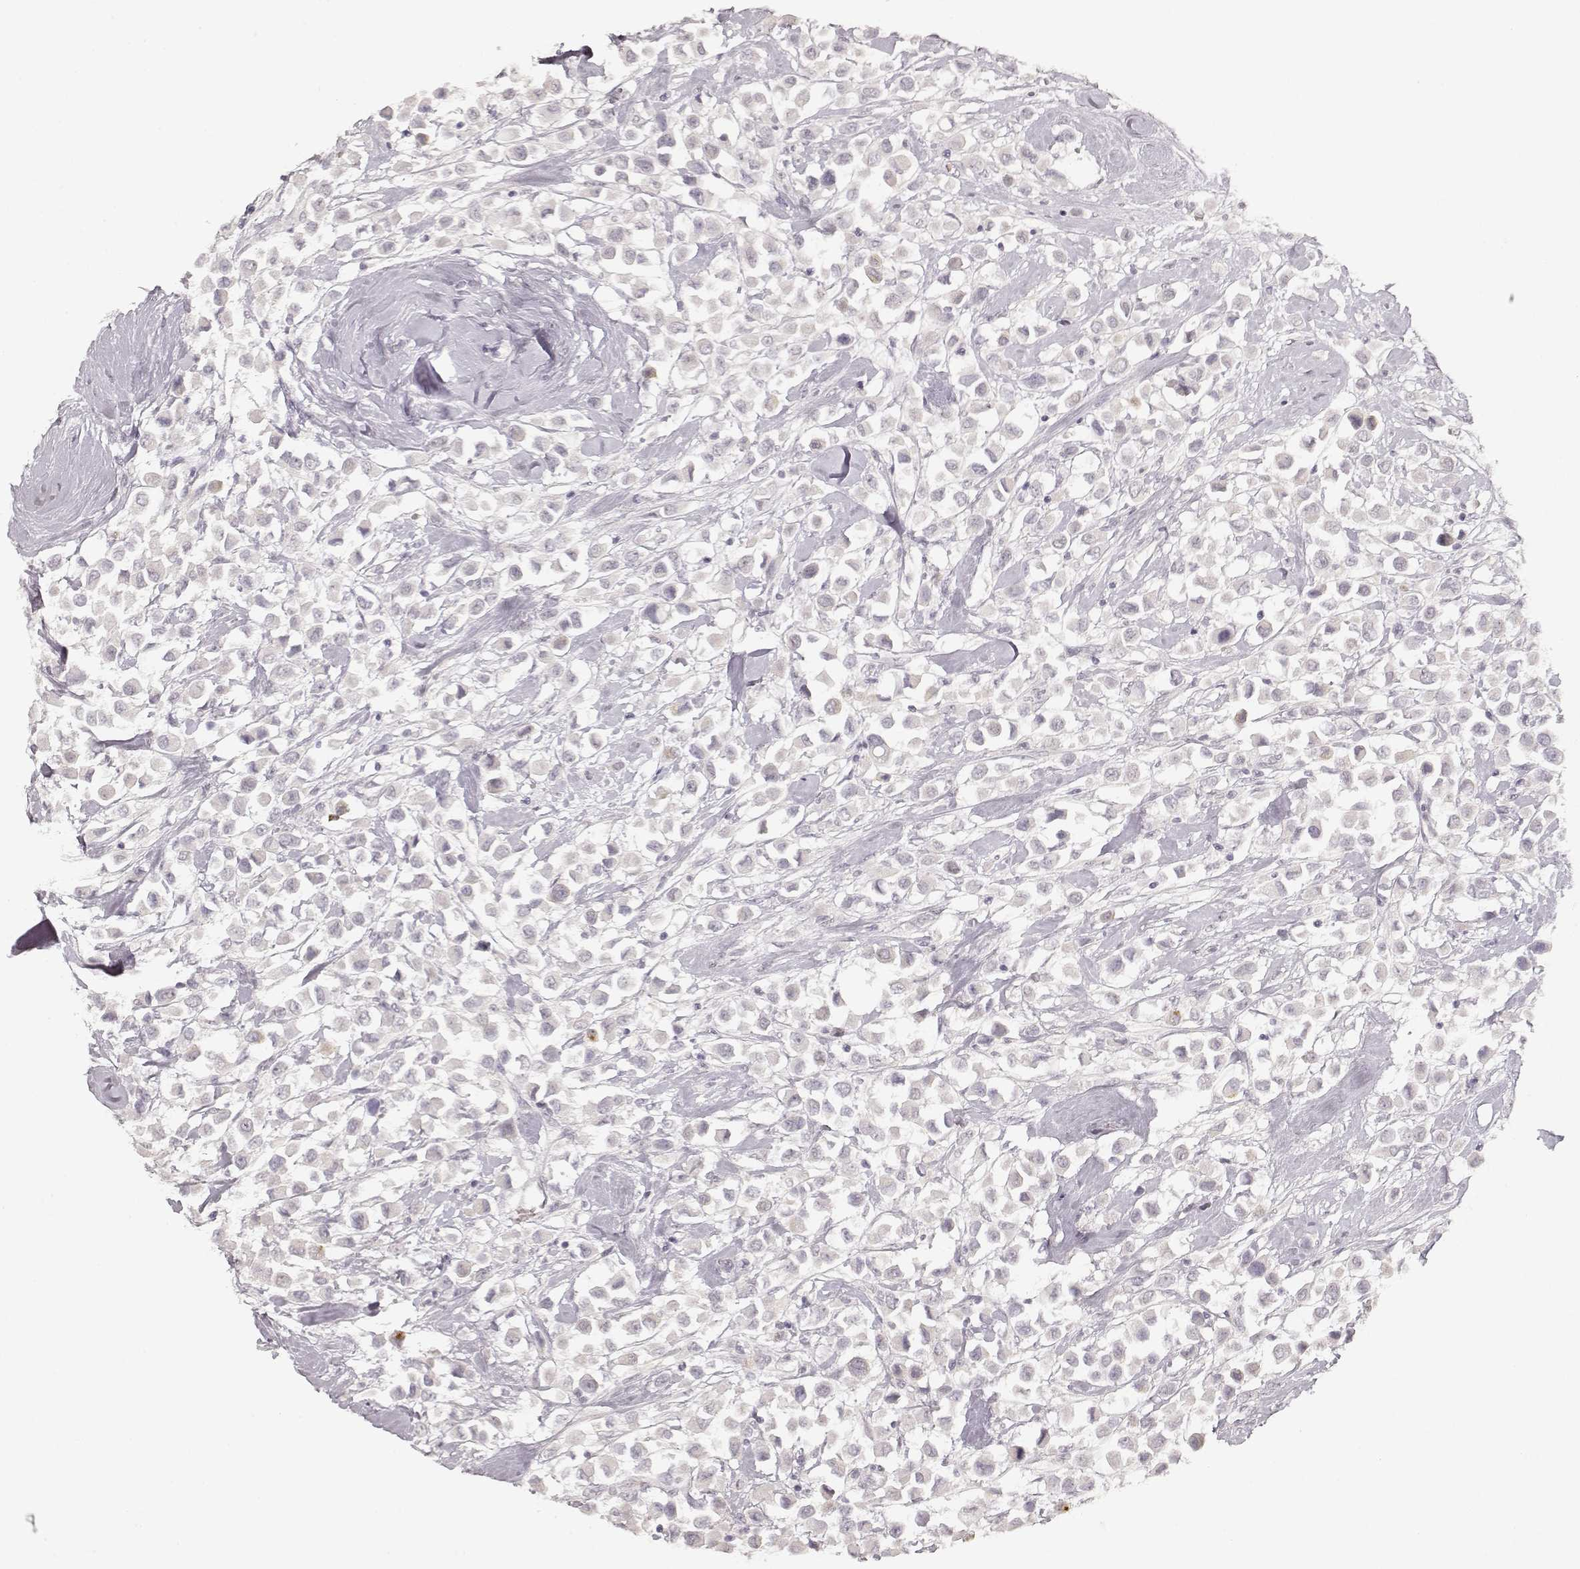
{"staining": {"intensity": "negative", "quantity": "none", "location": "none"}, "tissue": "breast cancer", "cell_type": "Tumor cells", "image_type": "cancer", "snomed": [{"axis": "morphology", "description": "Duct carcinoma"}, {"axis": "topography", "description": "Breast"}], "caption": "An IHC micrograph of breast intraductal carcinoma is shown. There is no staining in tumor cells of breast intraductal carcinoma.", "gene": "LAMC2", "patient": {"sex": "female", "age": 61}}